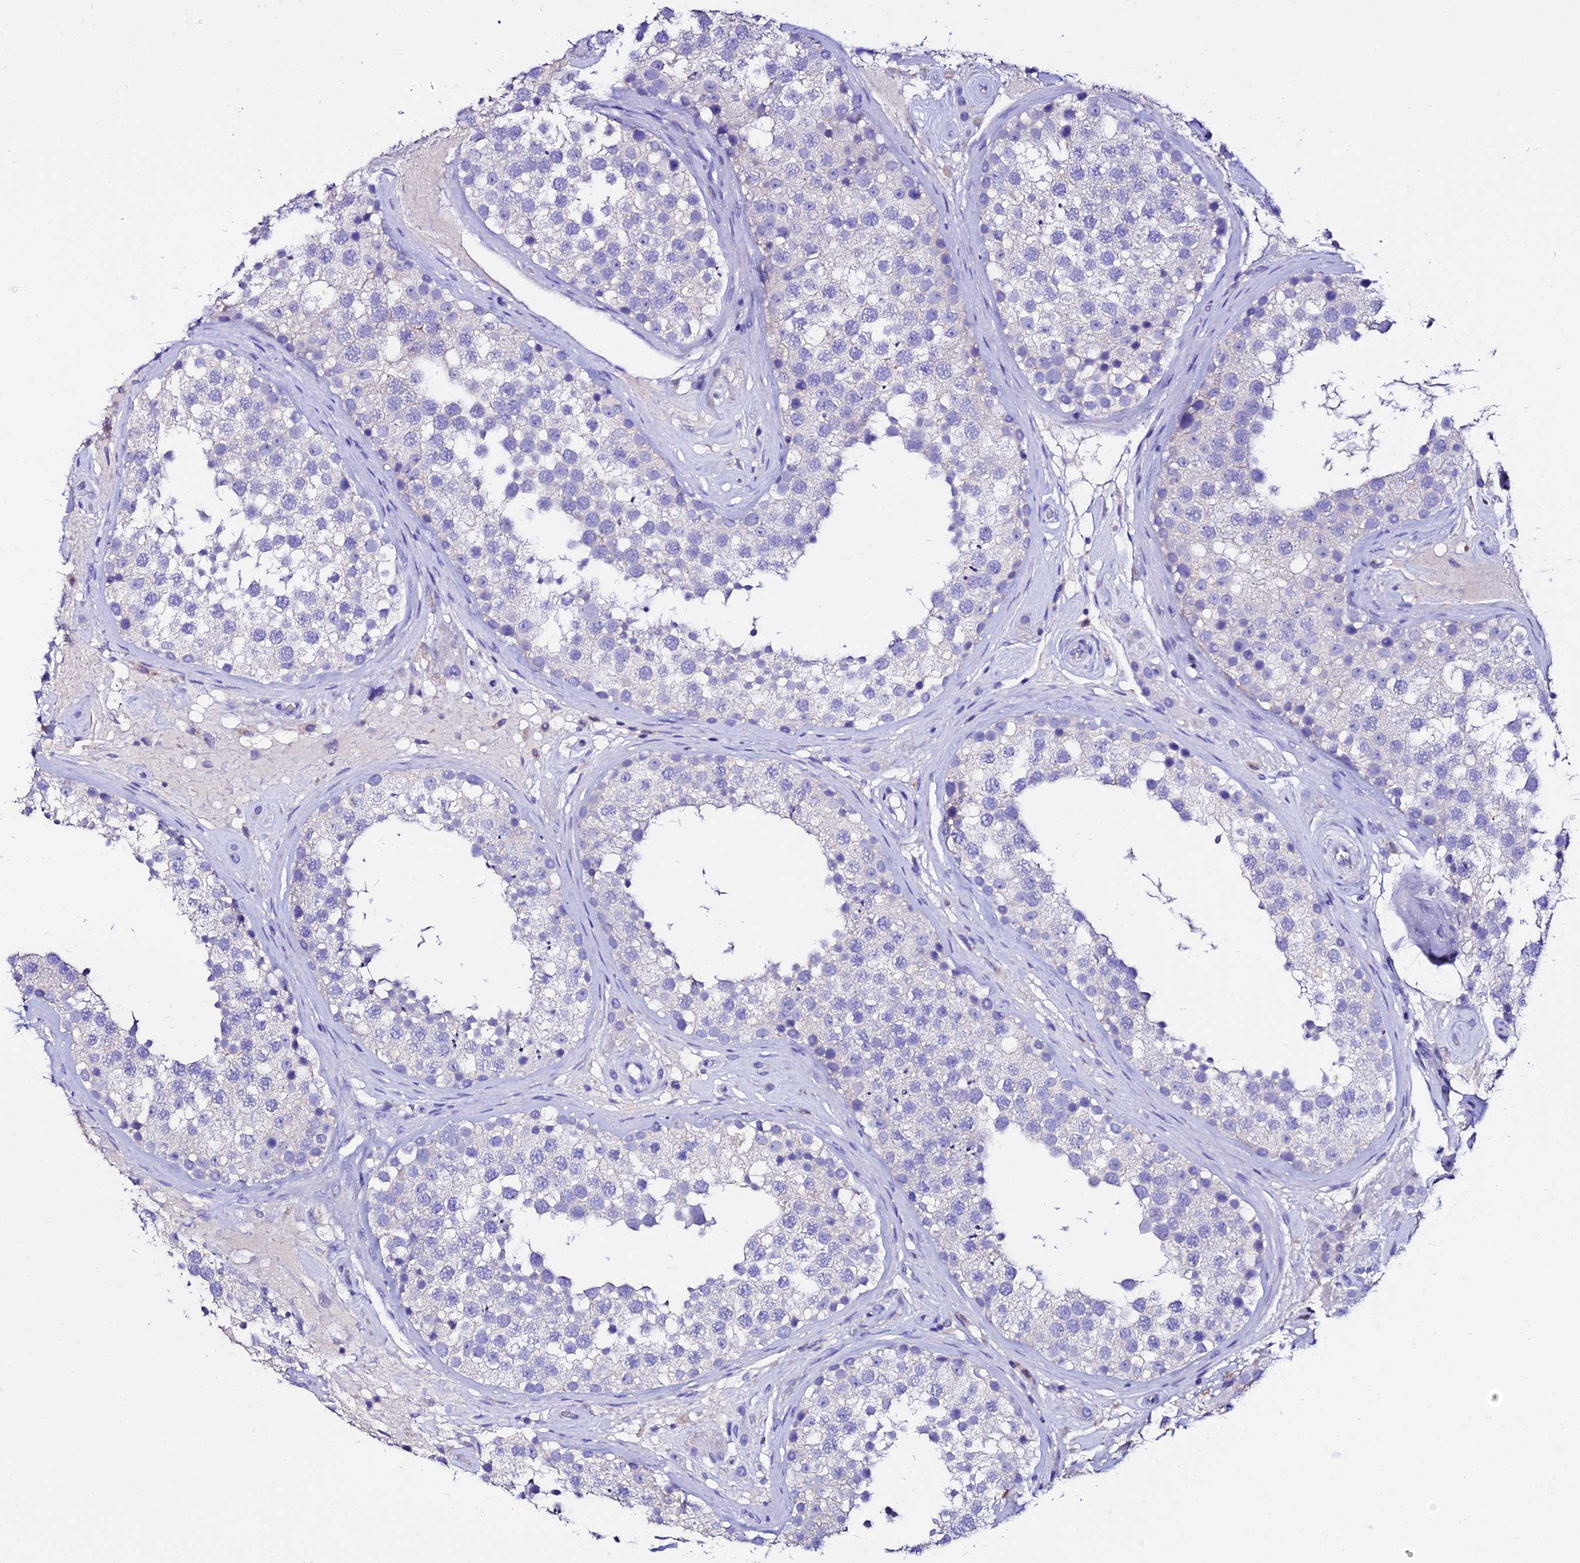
{"staining": {"intensity": "negative", "quantity": "none", "location": "none"}, "tissue": "testis", "cell_type": "Cells in seminiferous ducts", "image_type": "normal", "snomed": [{"axis": "morphology", "description": "Normal tissue, NOS"}, {"axis": "topography", "description": "Testis"}], "caption": "Immunohistochemistry image of normal testis: human testis stained with DAB demonstrates no significant protein staining in cells in seminiferous ducts.", "gene": "TMEM117", "patient": {"sex": "male", "age": 46}}